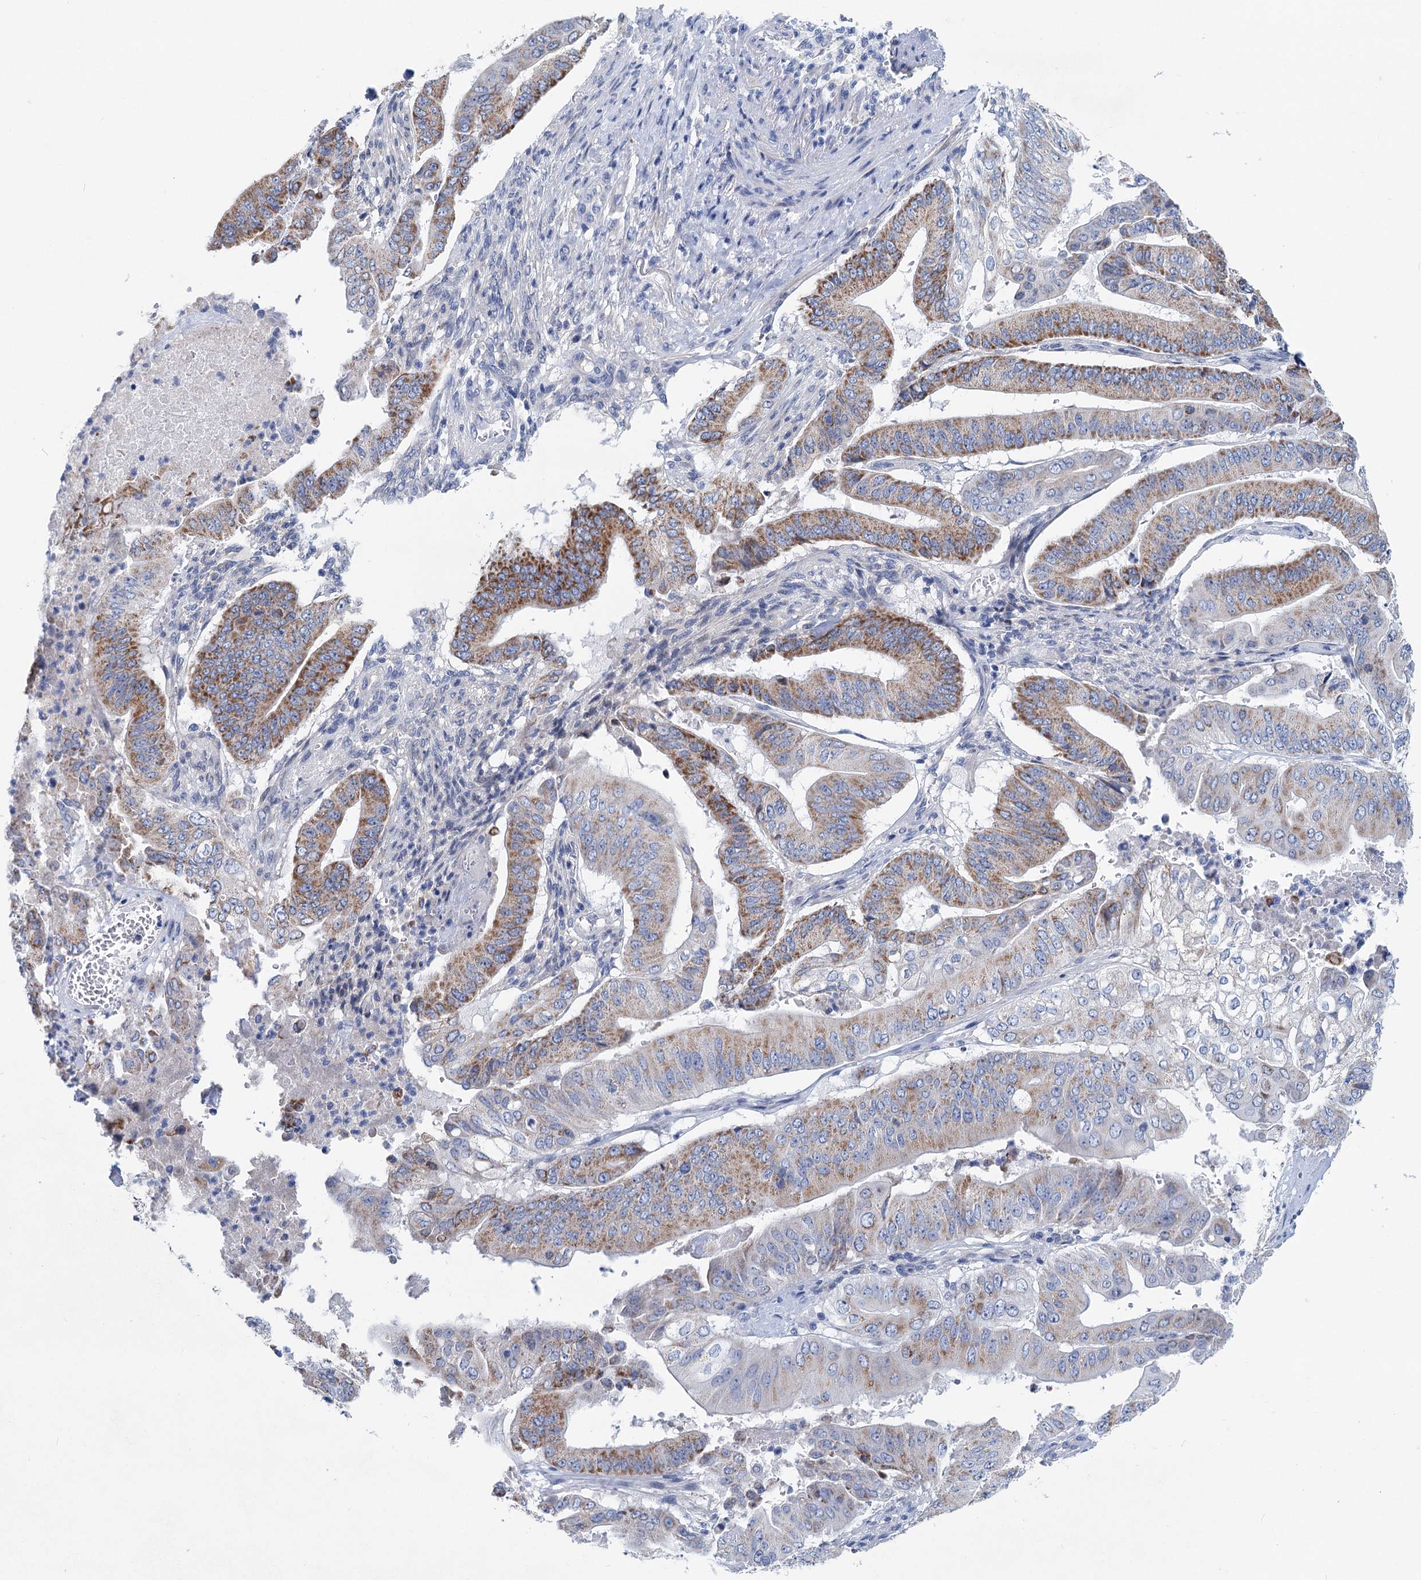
{"staining": {"intensity": "moderate", "quantity": "25%-75%", "location": "cytoplasmic/membranous"}, "tissue": "pancreatic cancer", "cell_type": "Tumor cells", "image_type": "cancer", "snomed": [{"axis": "morphology", "description": "Adenocarcinoma, NOS"}, {"axis": "topography", "description": "Pancreas"}], "caption": "Tumor cells show medium levels of moderate cytoplasmic/membranous staining in about 25%-75% of cells in human pancreatic cancer (adenocarcinoma).", "gene": "CHDH", "patient": {"sex": "female", "age": 77}}